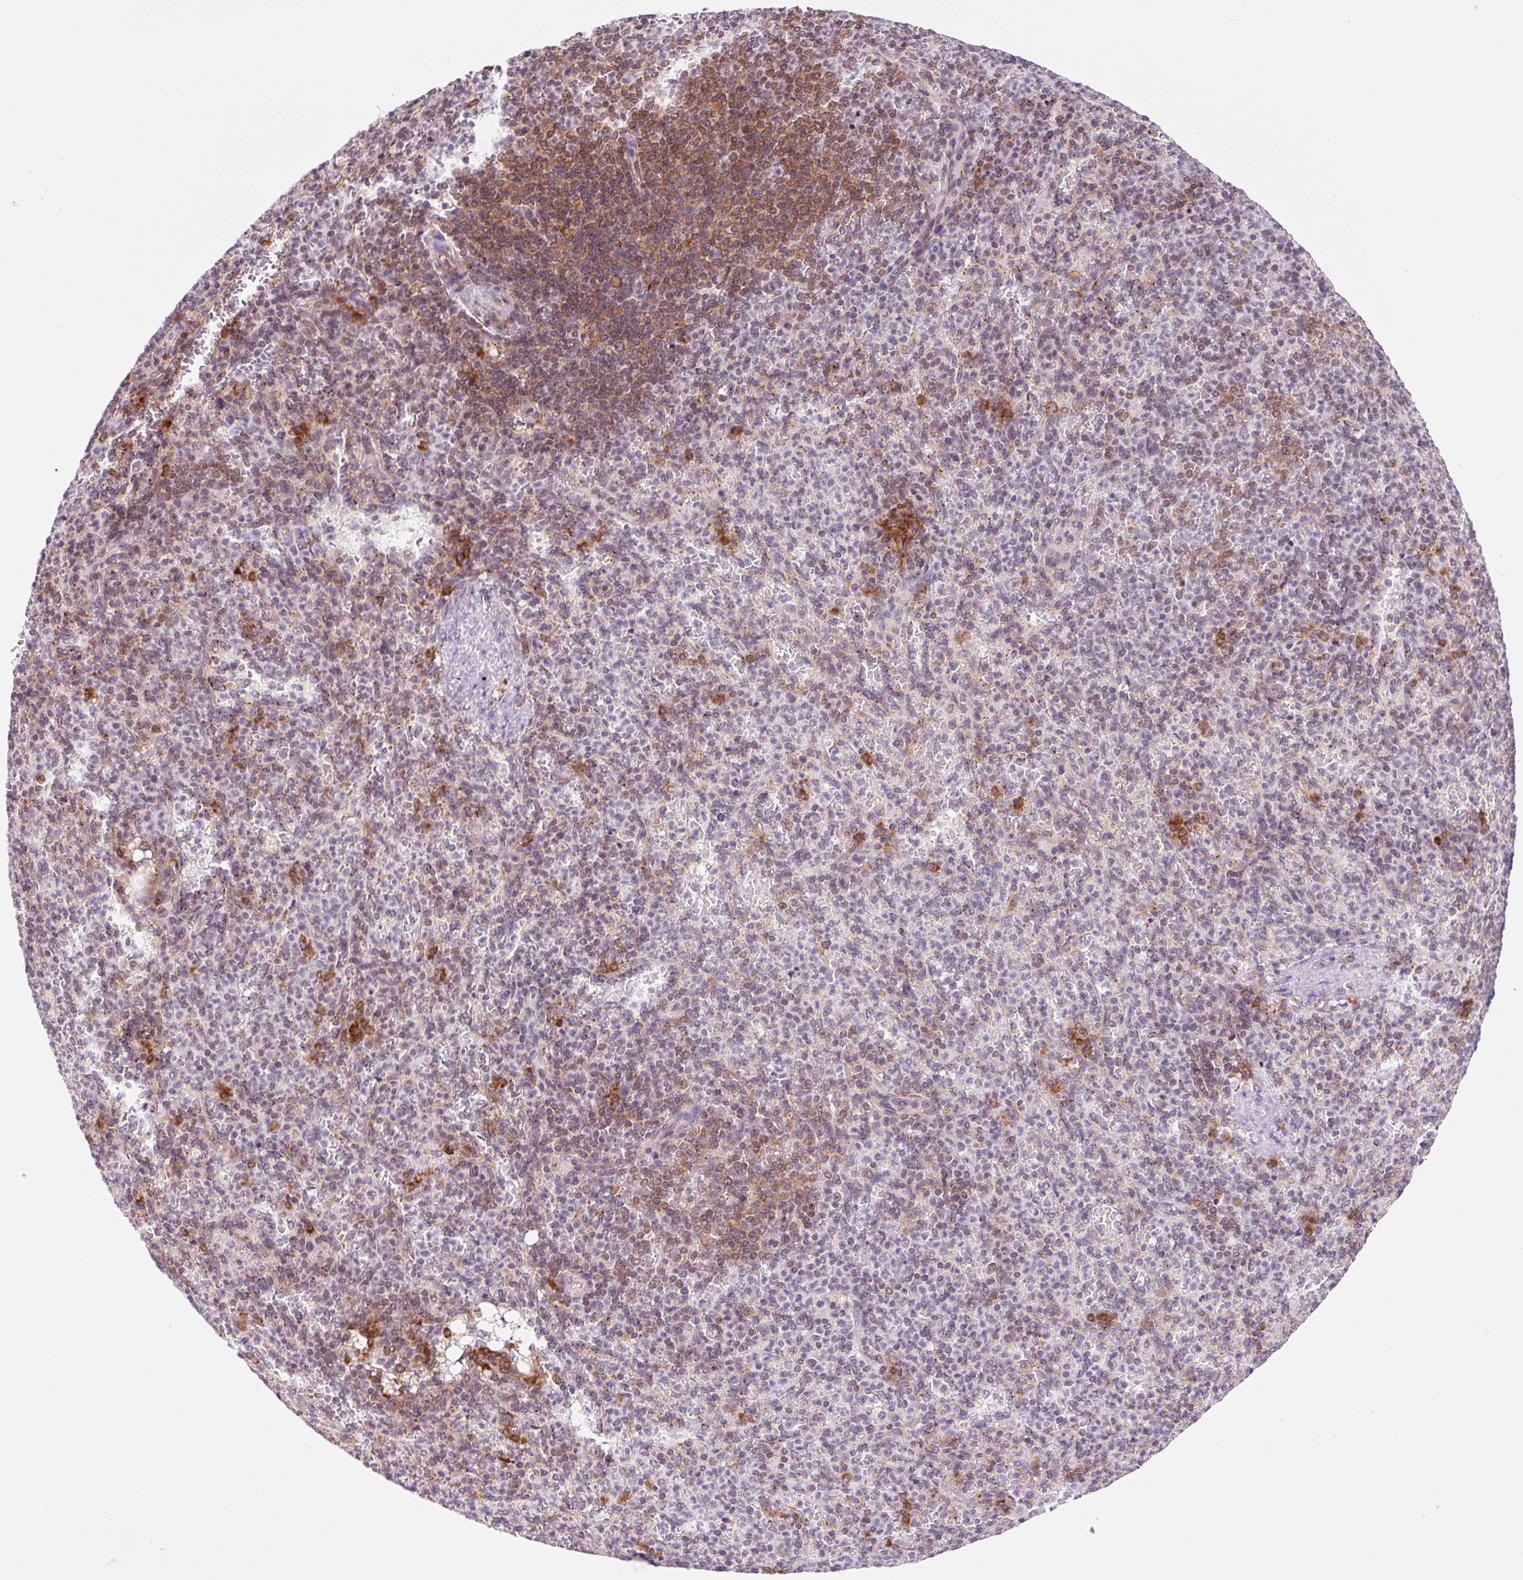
{"staining": {"intensity": "negative", "quantity": "none", "location": "none"}, "tissue": "spleen", "cell_type": "Cells in red pulp", "image_type": "normal", "snomed": [{"axis": "morphology", "description": "Normal tissue, NOS"}, {"axis": "topography", "description": "Spleen"}], "caption": "IHC micrograph of normal spleen: spleen stained with DAB (3,3'-diaminobenzidine) shows no significant protein expression in cells in red pulp. (DAB IHC with hematoxylin counter stain).", "gene": "RPL41", "patient": {"sex": "female", "age": 74}}